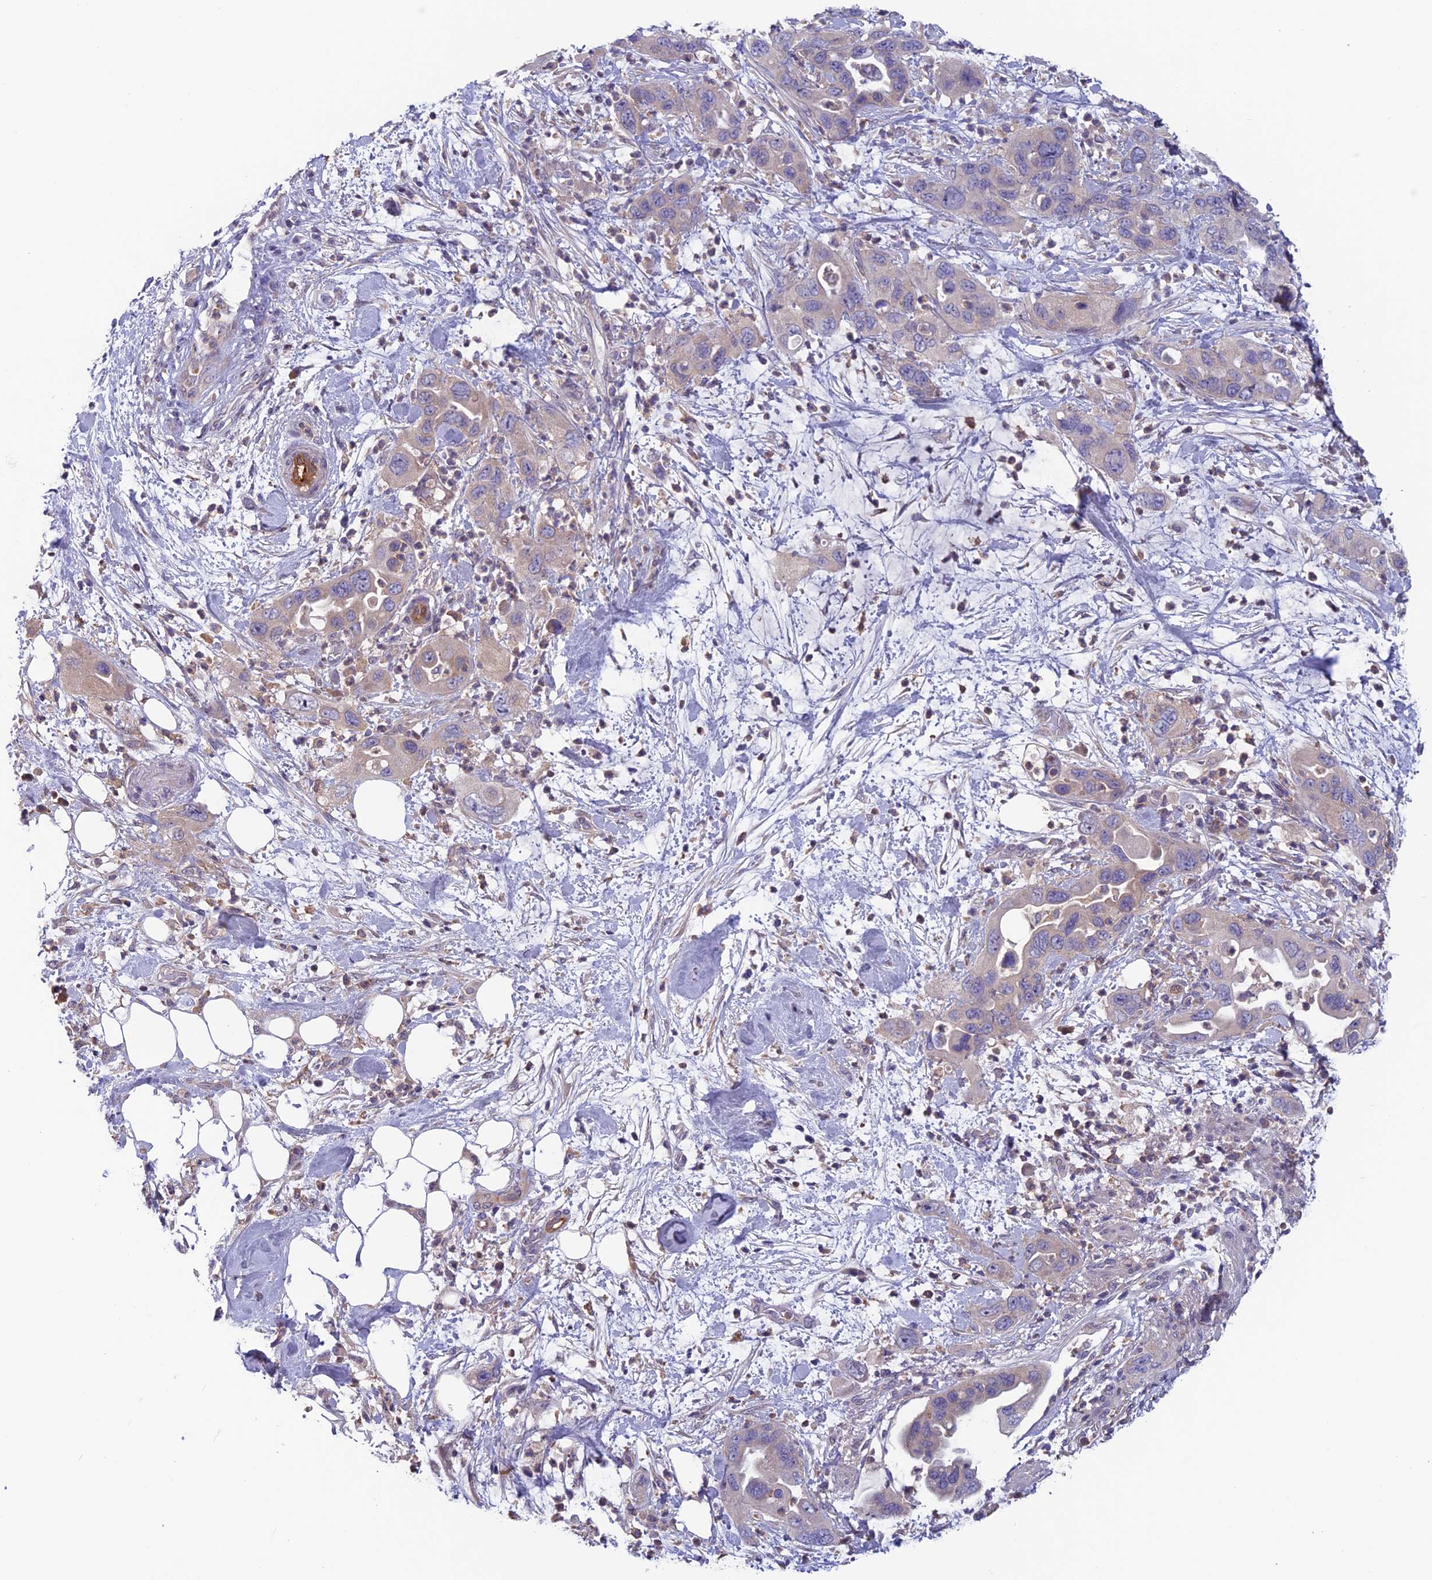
{"staining": {"intensity": "weak", "quantity": "25%-75%", "location": "cytoplasmic/membranous"}, "tissue": "pancreatic cancer", "cell_type": "Tumor cells", "image_type": "cancer", "snomed": [{"axis": "morphology", "description": "Adenocarcinoma, NOS"}, {"axis": "topography", "description": "Pancreas"}], "caption": "Approximately 25%-75% of tumor cells in pancreatic cancer show weak cytoplasmic/membranous protein staining as visualized by brown immunohistochemical staining.", "gene": "MAST2", "patient": {"sex": "female", "age": 71}}